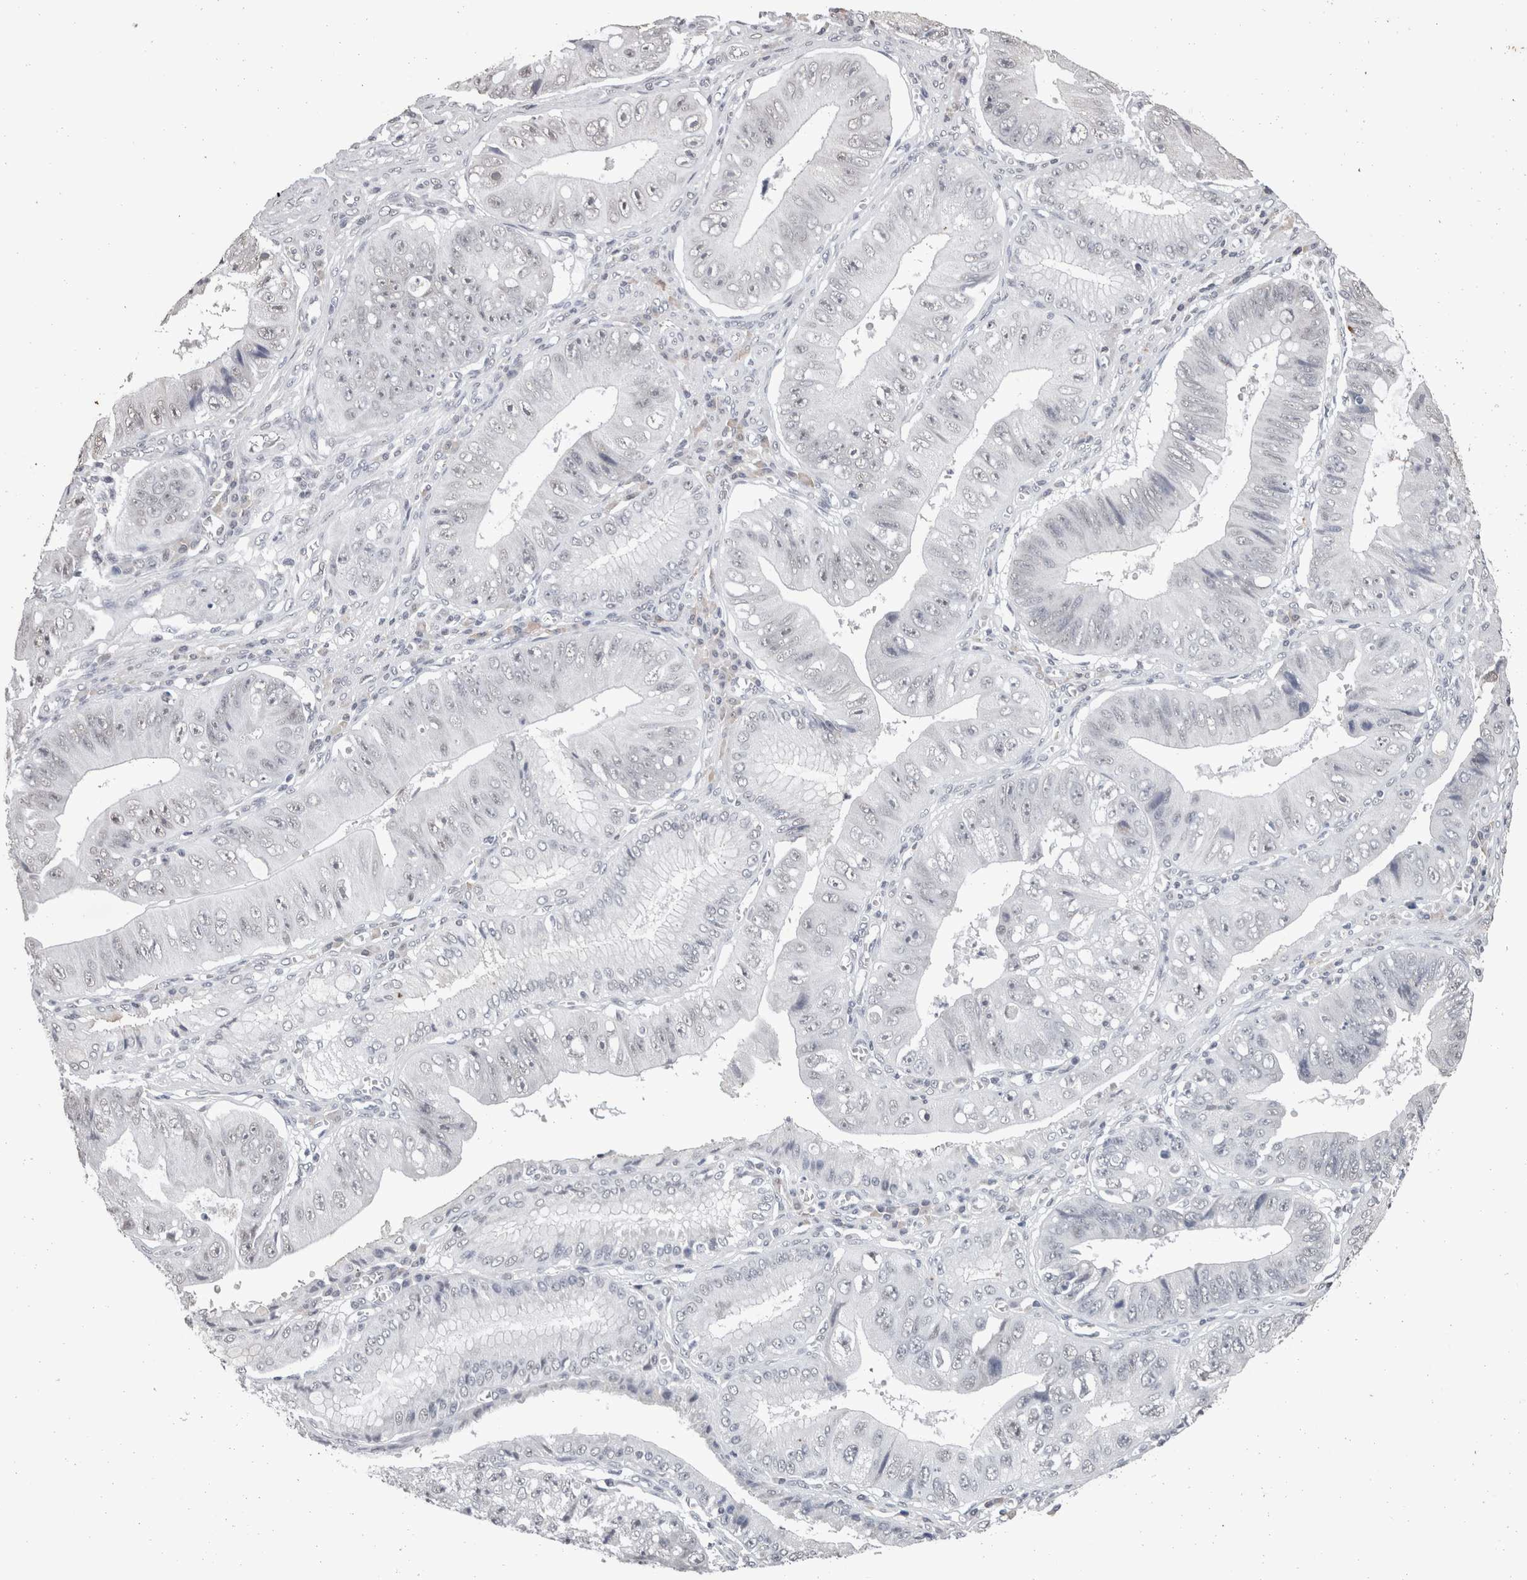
{"staining": {"intensity": "weak", "quantity": "<25%", "location": "nuclear"}, "tissue": "stomach cancer", "cell_type": "Tumor cells", "image_type": "cancer", "snomed": [{"axis": "morphology", "description": "Adenocarcinoma, NOS"}, {"axis": "topography", "description": "Stomach"}], "caption": "Tumor cells are negative for brown protein staining in stomach adenocarcinoma.", "gene": "DDX17", "patient": {"sex": "male", "age": 59}}